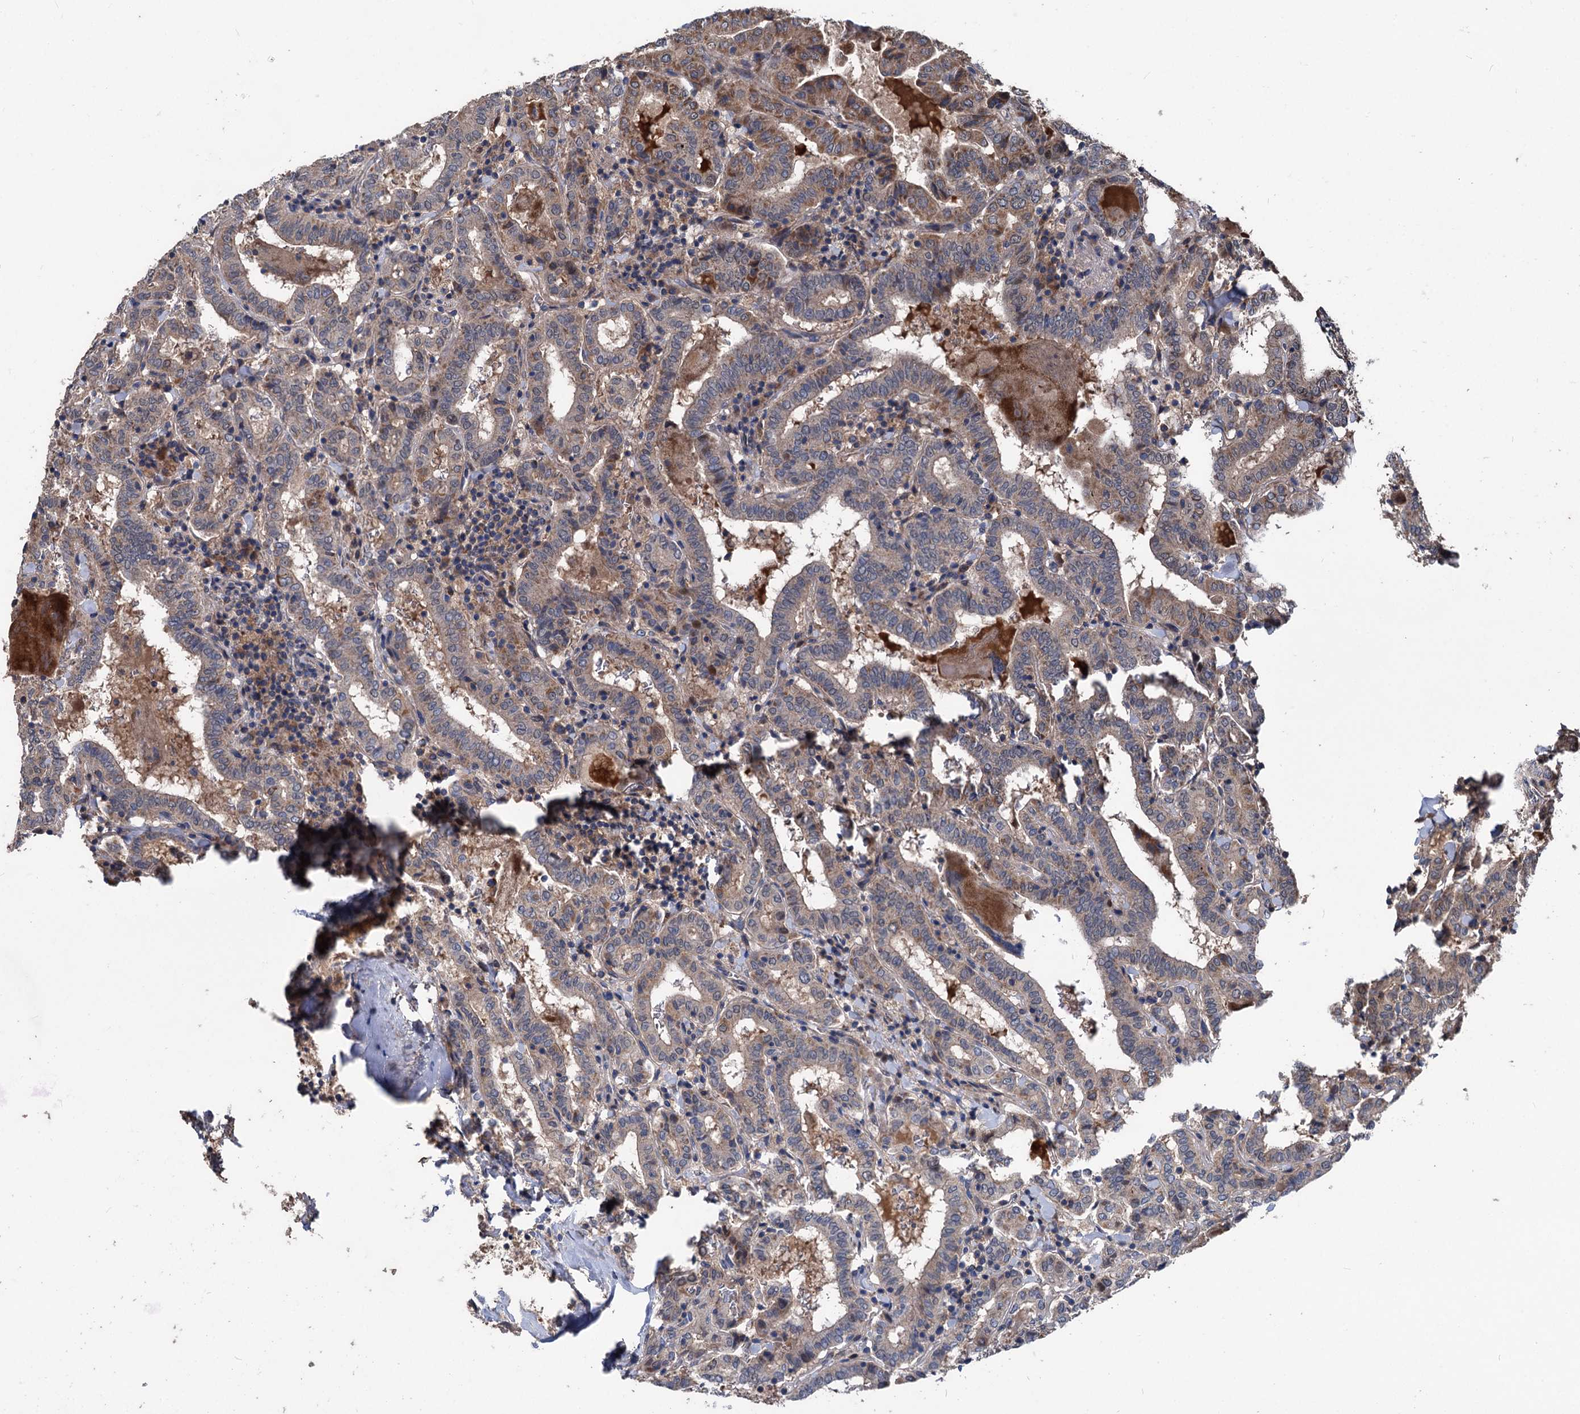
{"staining": {"intensity": "weak", "quantity": "25%-75%", "location": "cytoplasmic/membranous"}, "tissue": "thyroid cancer", "cell_type": "Tumor cells", "image_type": "cancer", "snomed": [{"axis": "morphology", "description": "Papillary adenocarcinoma, NOS"}, {"axis": "topography", "description": "Thyroid gland"}], "caption": "IHC micrograph of neoplastic tissue: human thyroid cancer (papillary adenocarcinoma) stained using immunohistochemistry shows low levels of weak protein expression localized specifically in the cytoplasmic/membranous of tumor cells, appearing as a cytoplasmic/membranous brown color.", "gene": "OTUB1", "patient": {"sex": "female", "age": 72}}